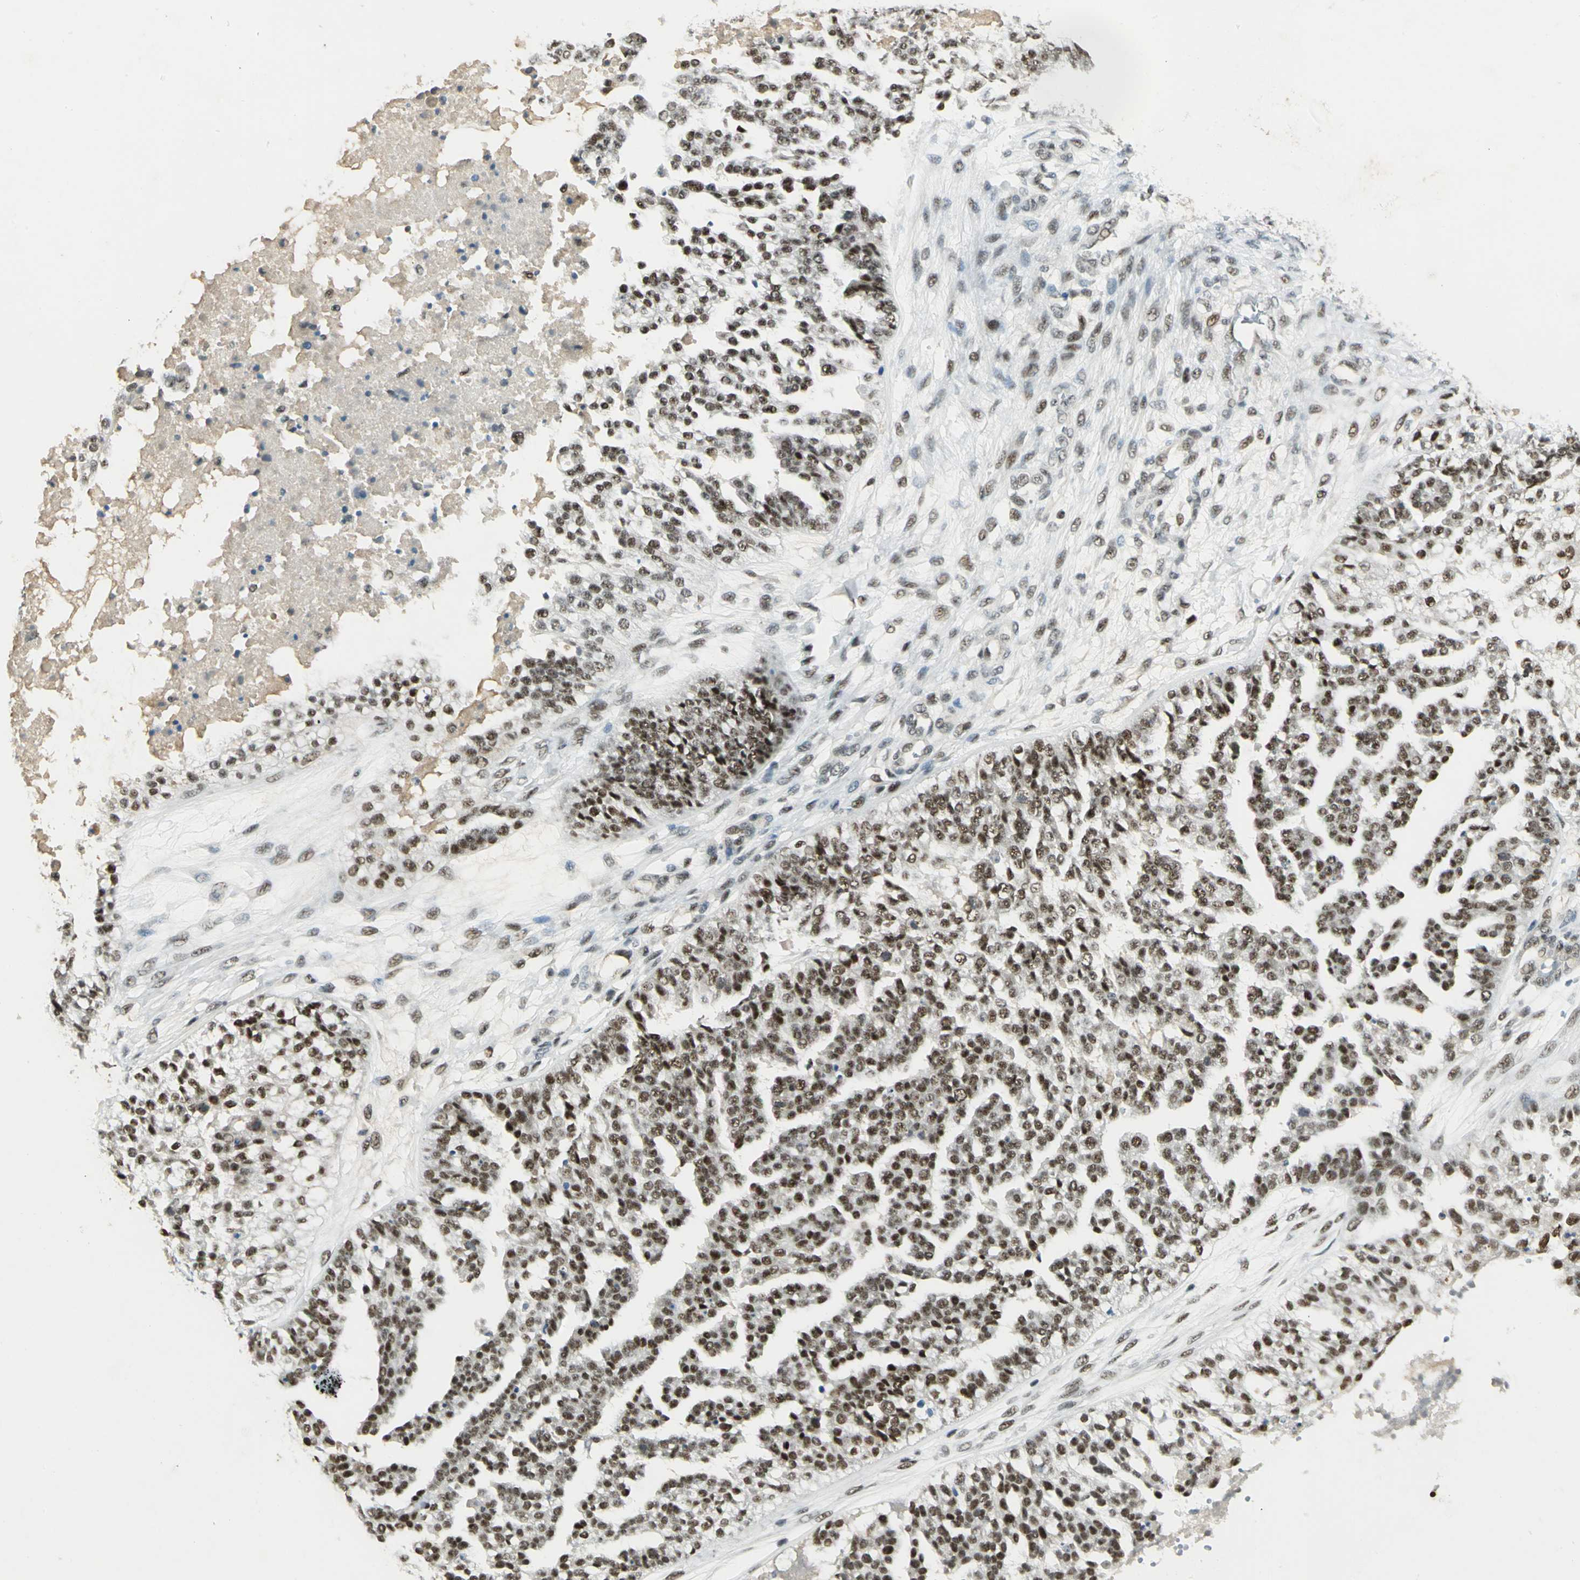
{"staining": {"intensity": "strong", "quantity": ">75%", "location": "nuclear"}, "tissue": "ovarian cancer", "cell_type": "Tumor cells", "image_type": "cancer", "snomed": [{"axis": "morphology", "description": "Carcinoma, NOS"}, {"axis": "topography", "description": "Soft tissue"}, {"axis": "topography", "description": "Ovary"}], "caption": "Approximately >75% of tumor cells in ovarian cancer (carcinoma) reveal strong nuclear protein expression as visualized by brown immunohistochemical staining.", "gene": "CCNT1", "patient": {"sex": "female", "age": 54}}